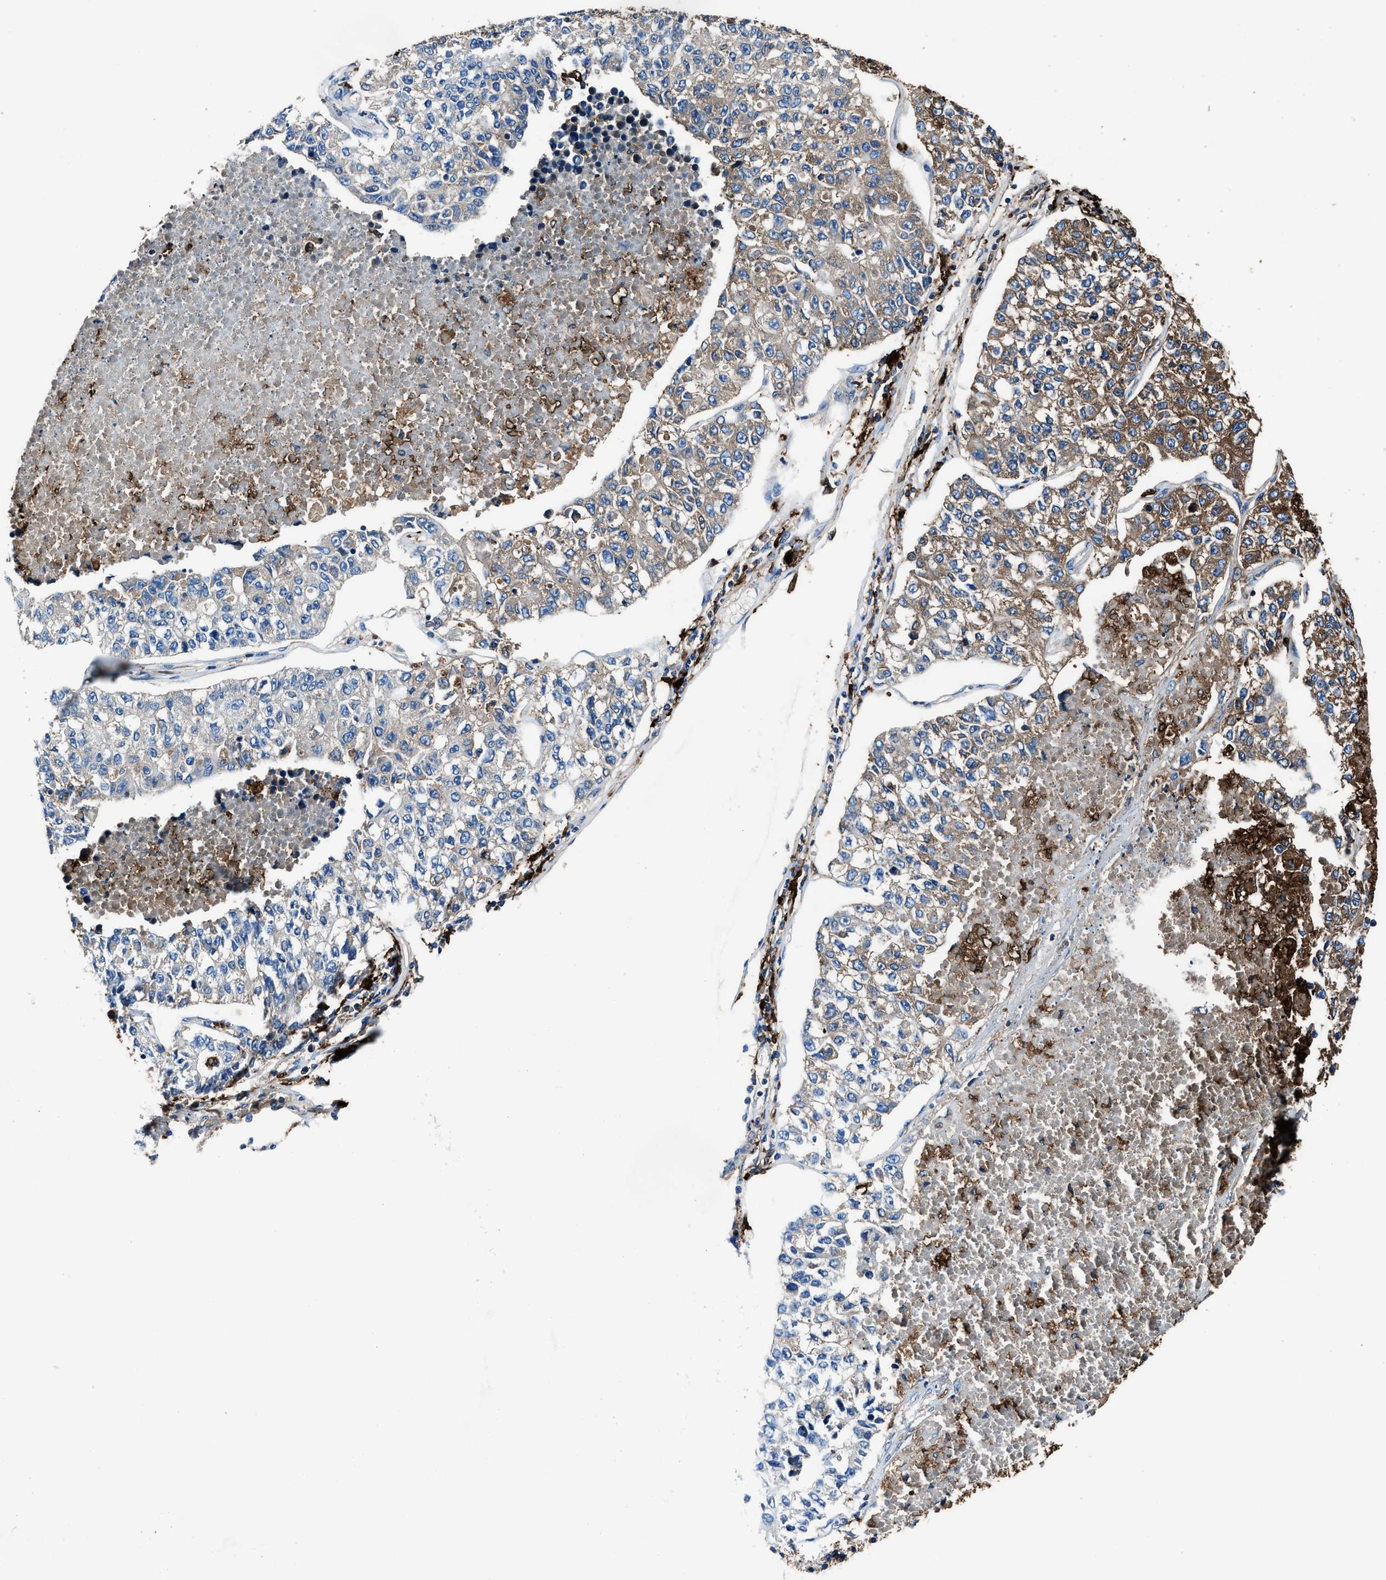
{"staining": {"intensity": "strong", "quantity": "25%-75%", "location": "cytoplasmic/membranous"}, "tissue": "lung cancer", "cell_type": "Tumor cells", "image_type": "cancer", "snomed": [{"axis": "morphology", "description": "Adenocarcinoma, NOS"}, {"axis": "topography", "description": "Lung"}], "caption": "Immunohistochemical staining of human adenocarcinoma (lung) reveals strong cytoplasmic/membranous protein staining in approximately 25%-75% of tumor cells. (IHC, brightfield microscopy, high magnification).", "gene": "FTL", "patient": {"sex": "male", "age": 49}}